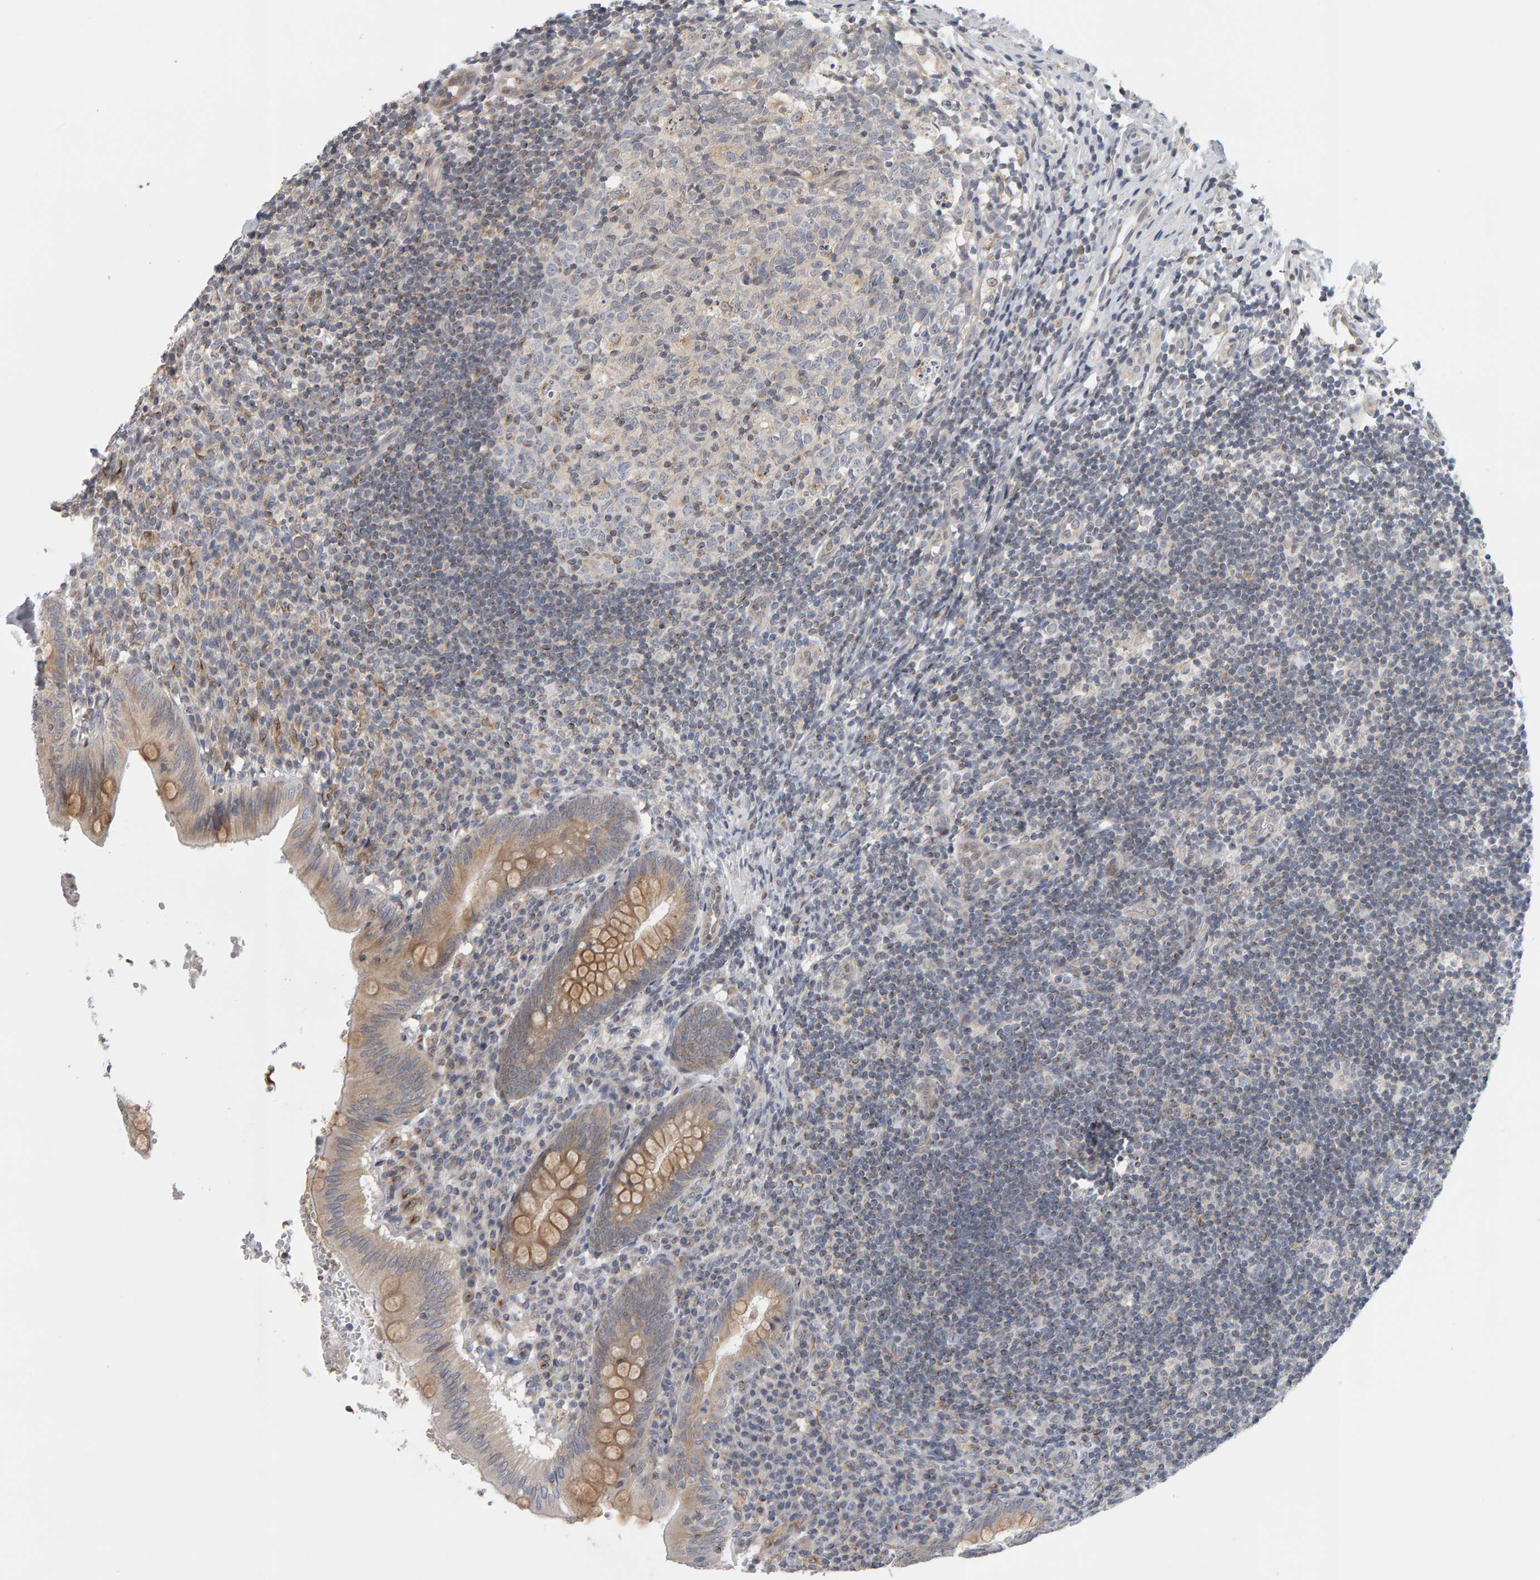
{"staining": {"intensity": "moderate", "quantity": "25%-75%", "location": "cytoplasmic/membranous"}, "tissue": "appendix", "cell_type": "Glandular cells", "image_type": "normal", "snomed": [{"axis": "morphology", "description": "Normal tissue, NOS"}, {"axis": "topography", "description": "Appendix"}], "caption": "The image shows immunohistochemical staining of unremarkable appendix. There is moderate cytoplasmic/membranous expression is identified in approximately 25%-75% of glandular cells.", "gene": "MSRA", "patient": {"sex": "male", "age": 8}}